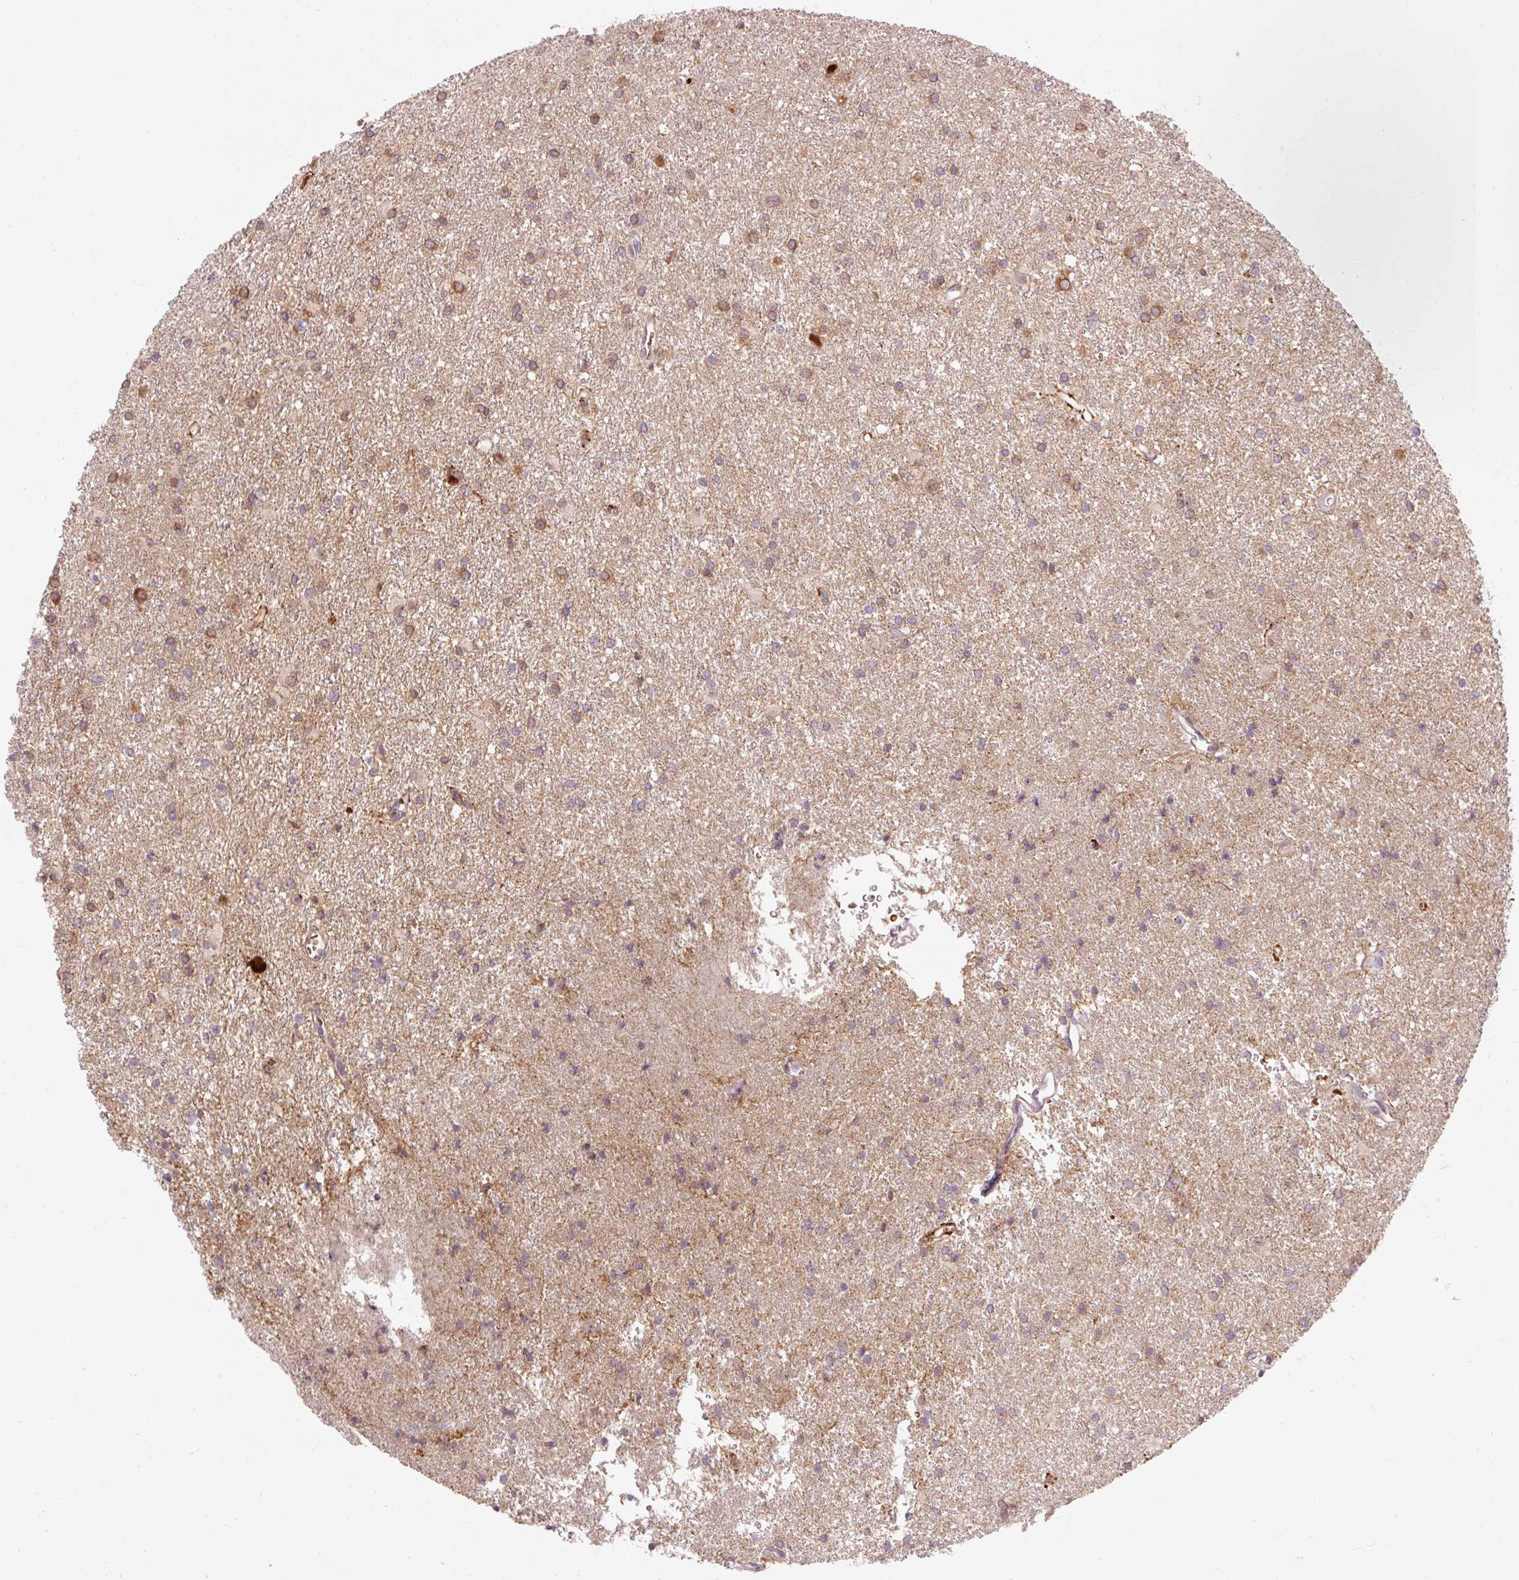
{"staining": {"intensity": "moderate", "quantity": "25%-75%", "location": "cytoplasmic/membranous"}, "tissue": "glioma", "cell_type": "Tumor cells", "image_type": "cancer", "snomed": [{"axis": "morphology", "description": "Glioma, malignant, High grade"}, {"axis": "topography", "description": "Brain"}], "caption": "High-magnification brightfield microscopy of malignant glioma (high-grade) stained with DAB (3,3'-diaminobenzidine) (brown) and counterstained with hematoxylin (blue). tumor cells exhibit moderate cytoplasmic/membranous staining is seen in approximately25%-75% of cells.", "gene": "CEBPZ", "patient": {"sex": "female", "age": 50}}